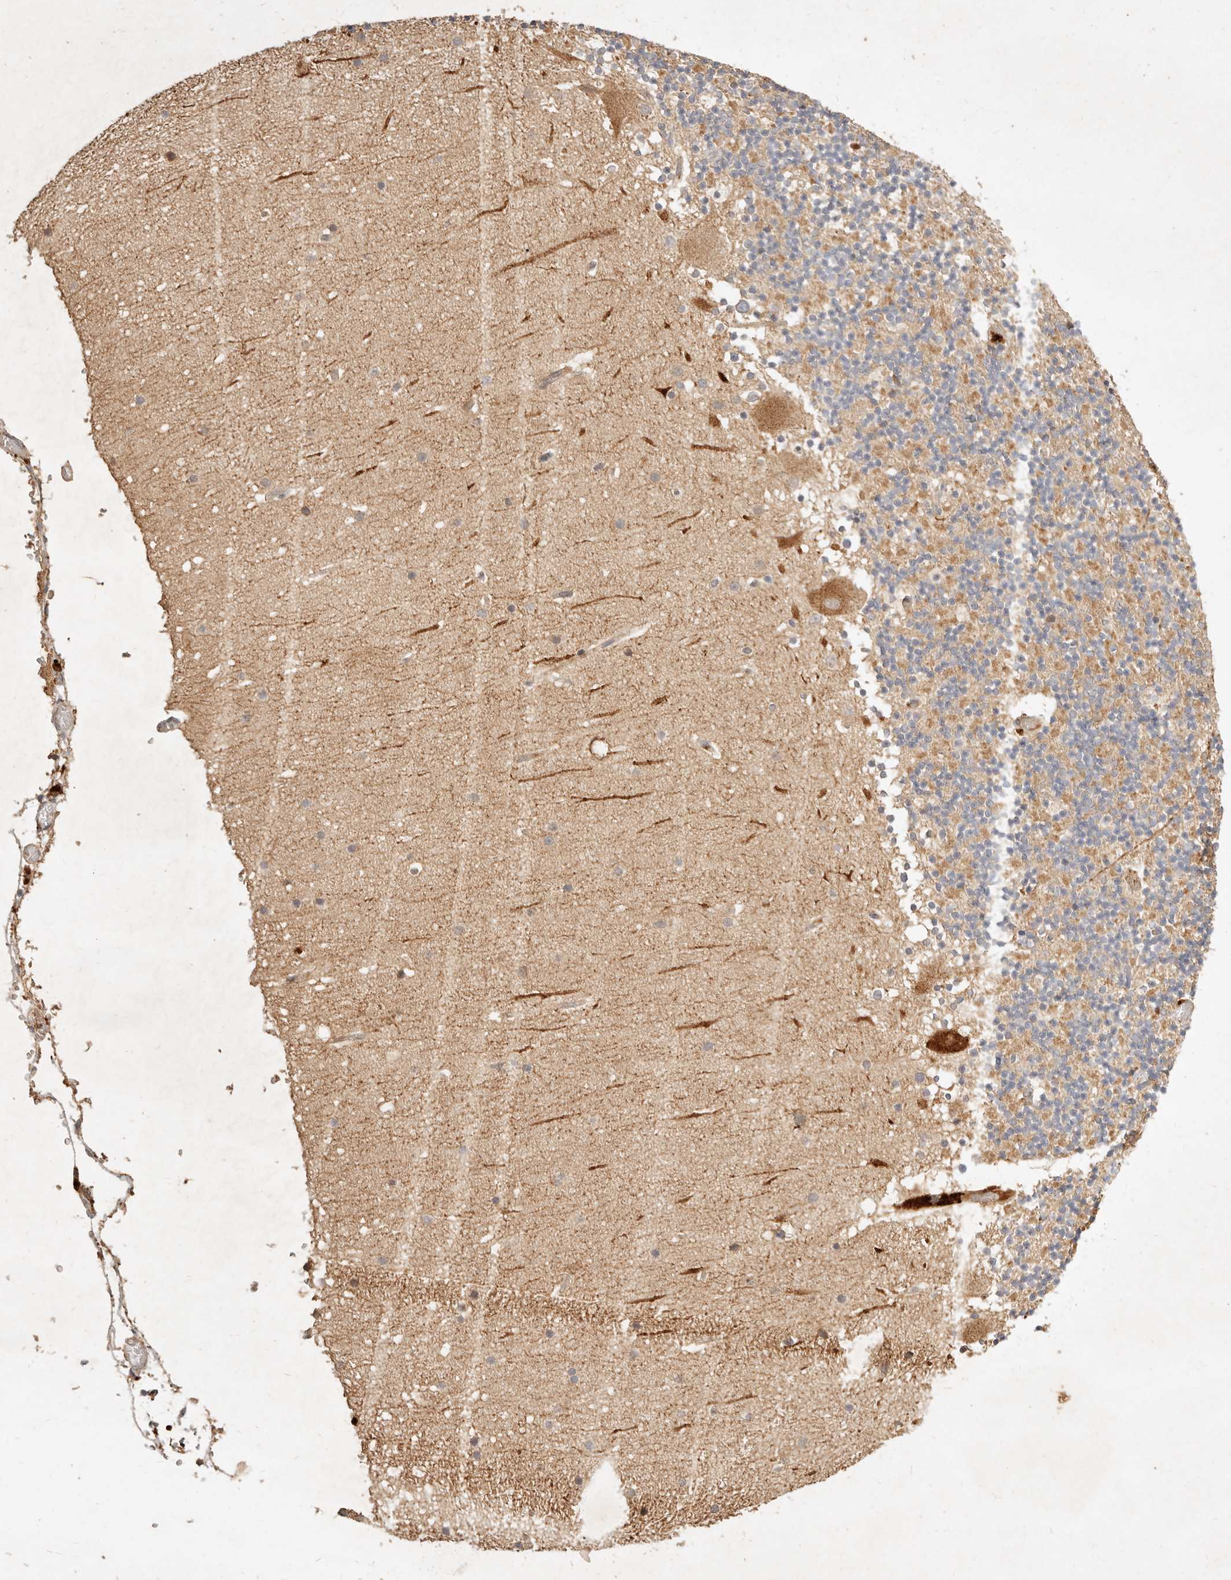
{"staining": {"intensity": "moderate", "quantity": "25%-75%", "location": "cytoplasmic/membranous"}, "tissue": "cerebellum", "cell_type": "Cells in granular layer", "image_type": "normal", "snomed": [{"axis": "morphology", "description": "Normal tissue, NOS"}, {"axis": "topography", "description": "Cerebellum"}], "caption": "DAB immunohistochemical staining of unremarkable cerebellum demonstrates moderate cytoplasmic/membranous protein positivity in about 25%-75% of cells in granular layer. Using DAB (brown) and hematoxylin (blue) stains, captured at high magnification using brightfield microscopy.", "gene": "FREM2", "patient": {"sex": "male", "age": 57}}